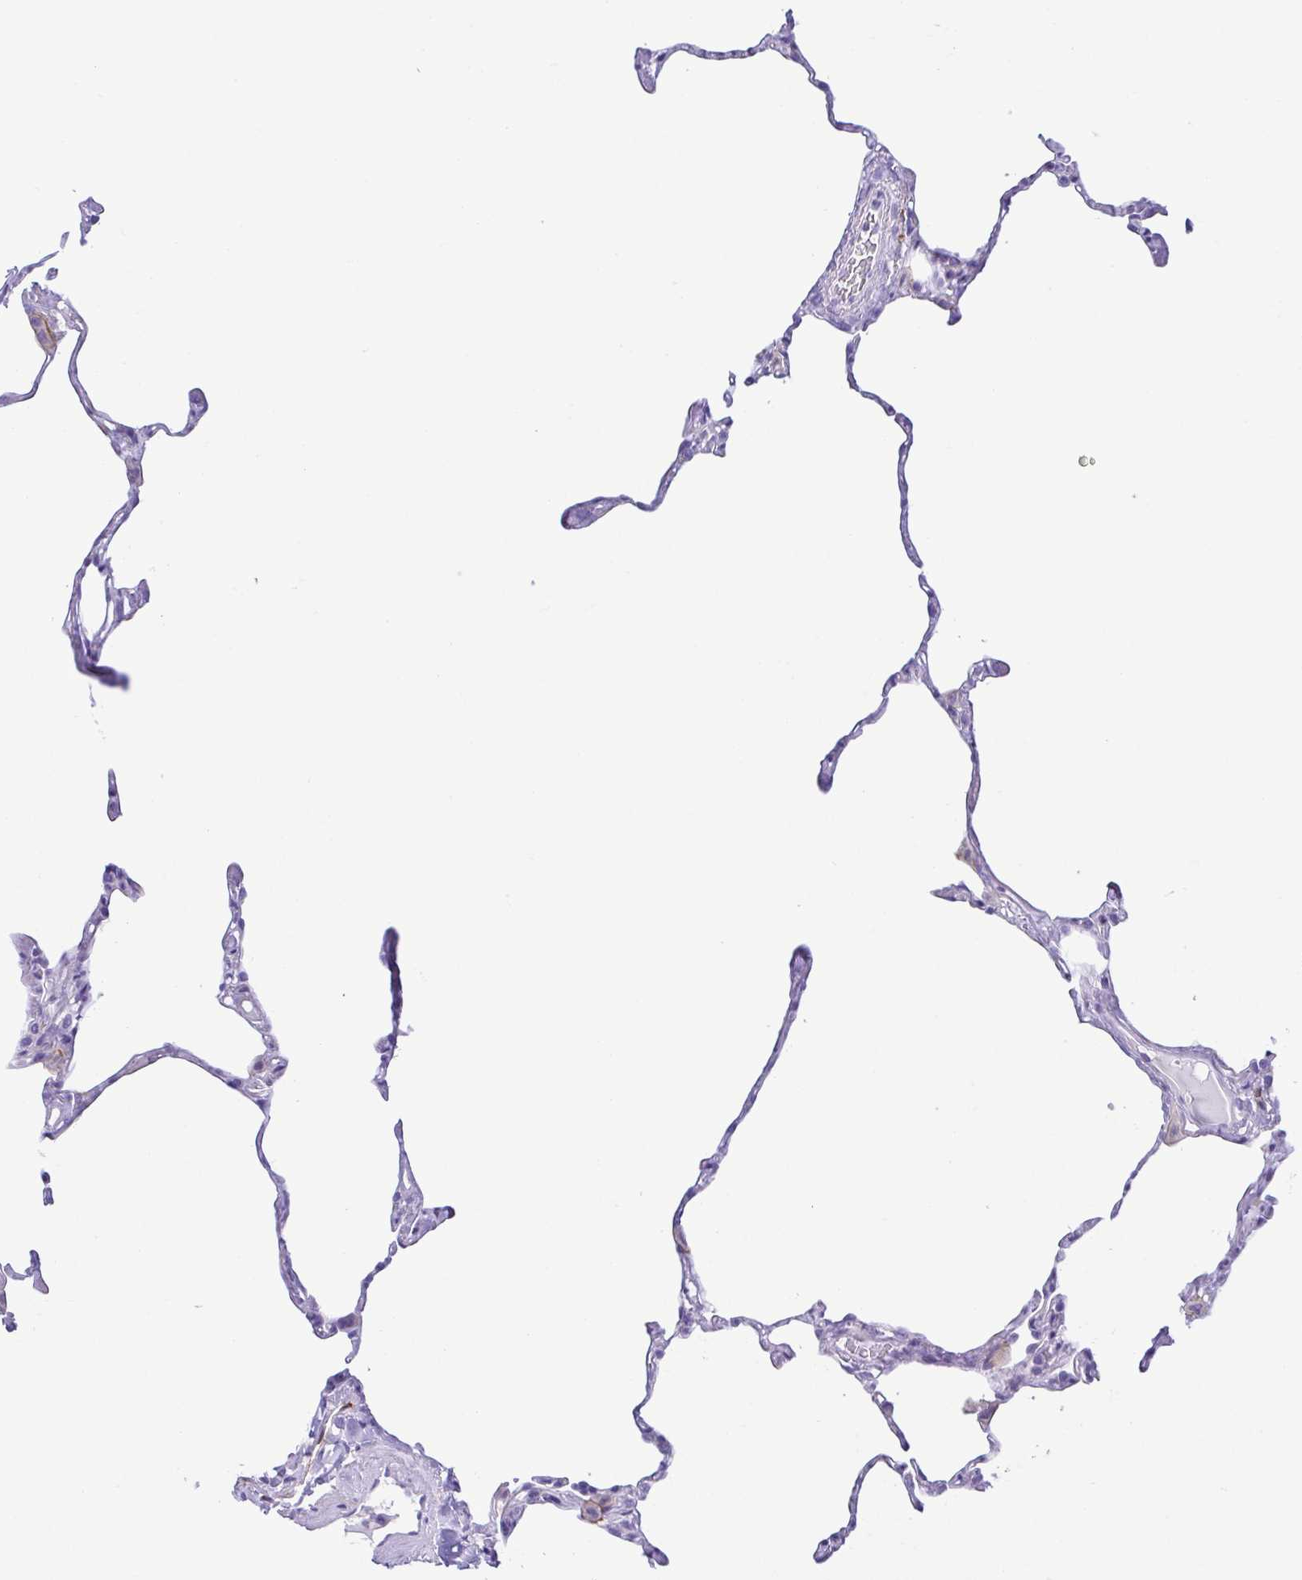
{"staining": {"intensity": "negative", "quantity": "none", "location": "none"}, "tissue": "lung", "cell_type": "Alveolar cells", "image_type": "normal", "snomed": [{"axis": "morphology", "description": "Normal tissue, NOS"}, {"axis": "topography", "description": "Lung"}], "caption": "DAB immunohistochemical staining of unremarkable lung demonstrates no significant positivity in alveolar cells. The staining was performed using DAB to visualize the protein expression in brown, while the nuclei were stained in blue with hematoxylin (Magnification: 20x).", "gene": "GPR182", "patient": {"sex": "male", "age": 65}}